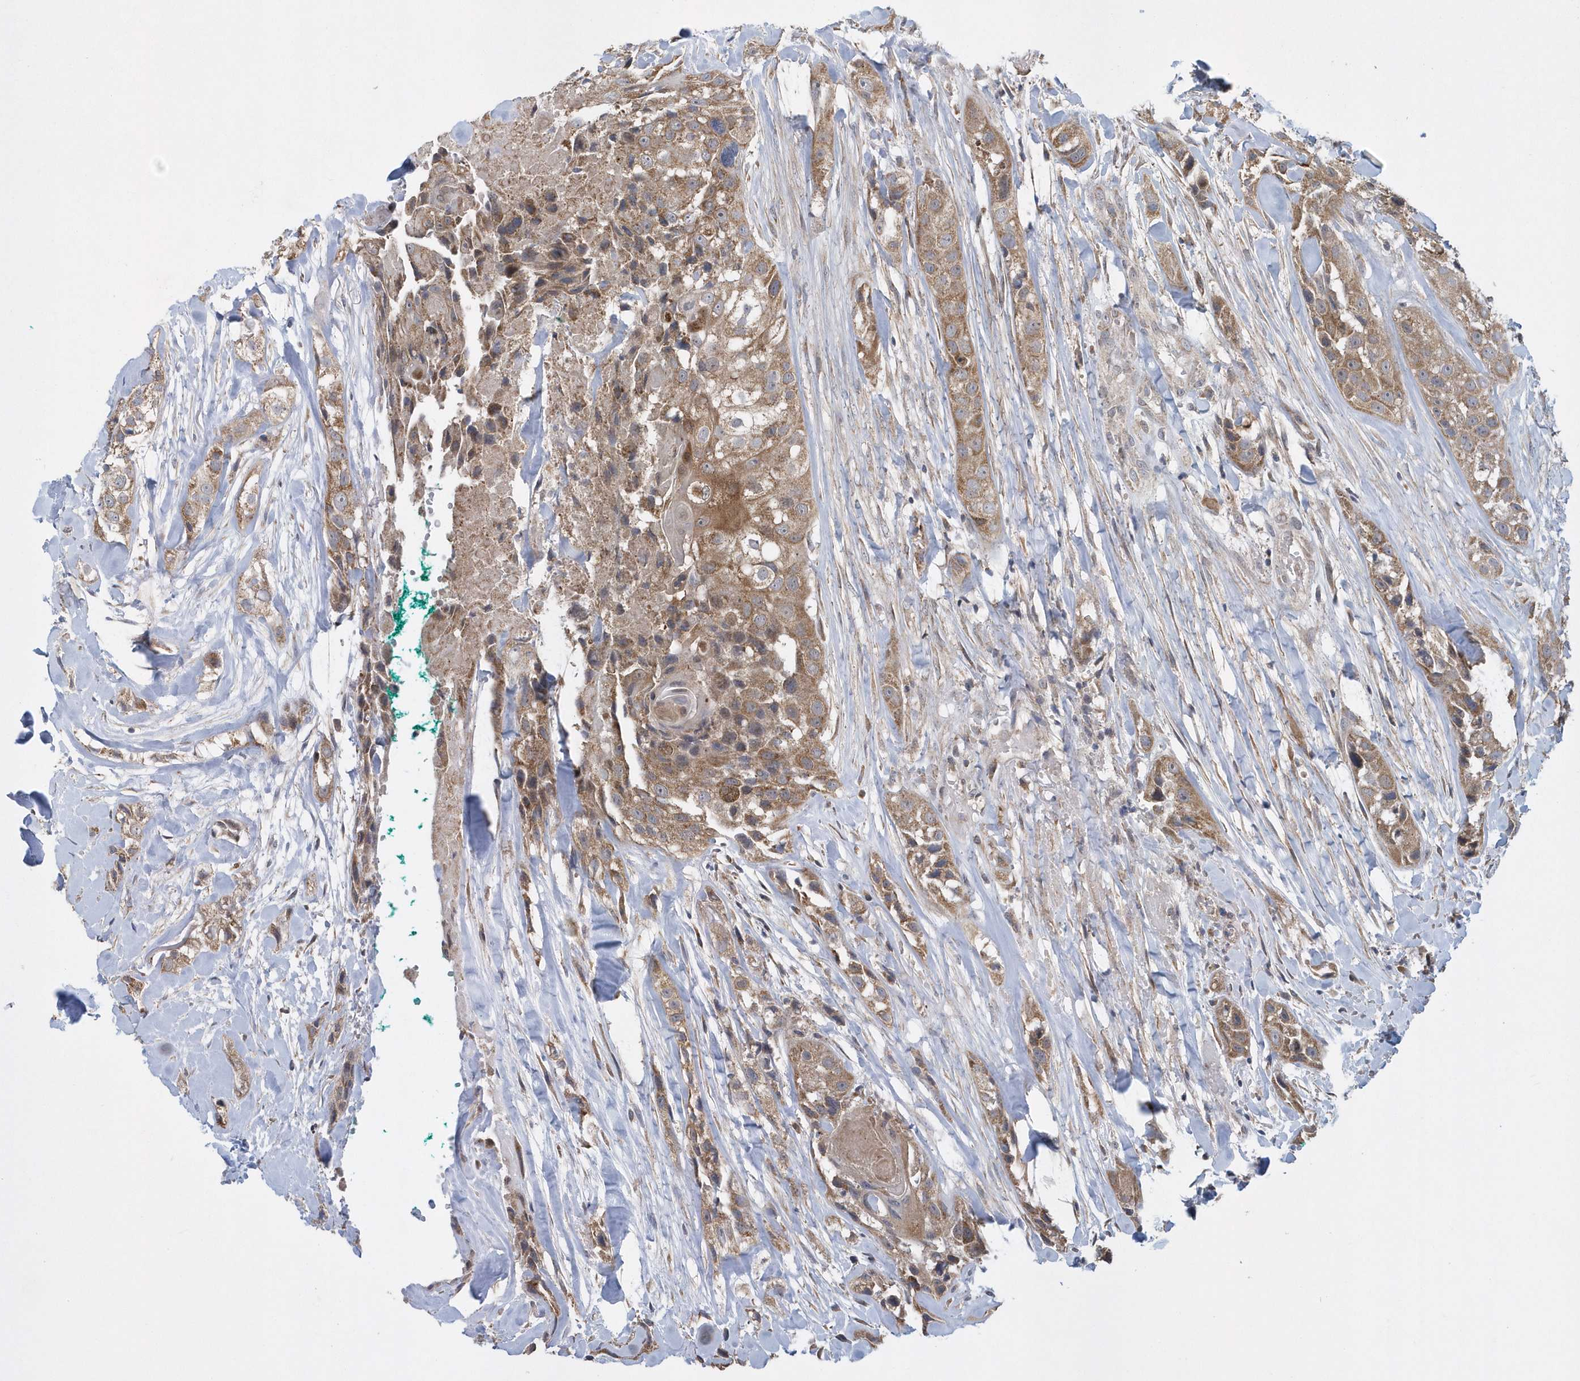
{"staining": {"intensity": "moderate", "quantity": ">75%", "location": "cytoplasmic/membranous"}, "tissue": "head and neck cancer", "cell_type": "Tumor cells", "image_type": "cancer", "snomed": [{"axis": "morphology", "description": "Normal tissue, NOS"}, {"axis": "morphology", "description": "Squamous cell carcinoma, NOS"}, {"axis": "topography", "description": "Skeletal muscle"}, {"axis": "topography", "description": "Head-Neck"}], "caption": "Immunohistochemical staining of head and neck squamous cell carcinoma demonstrates moderate cytoplasmic/membranous protein positivity in approximately >75% of tumor cells. (brown staining indicates protein expression, while blue staining denotes nuclei).", "gene": "SLX9", "patient": {"sex": "male", "age": 51}}